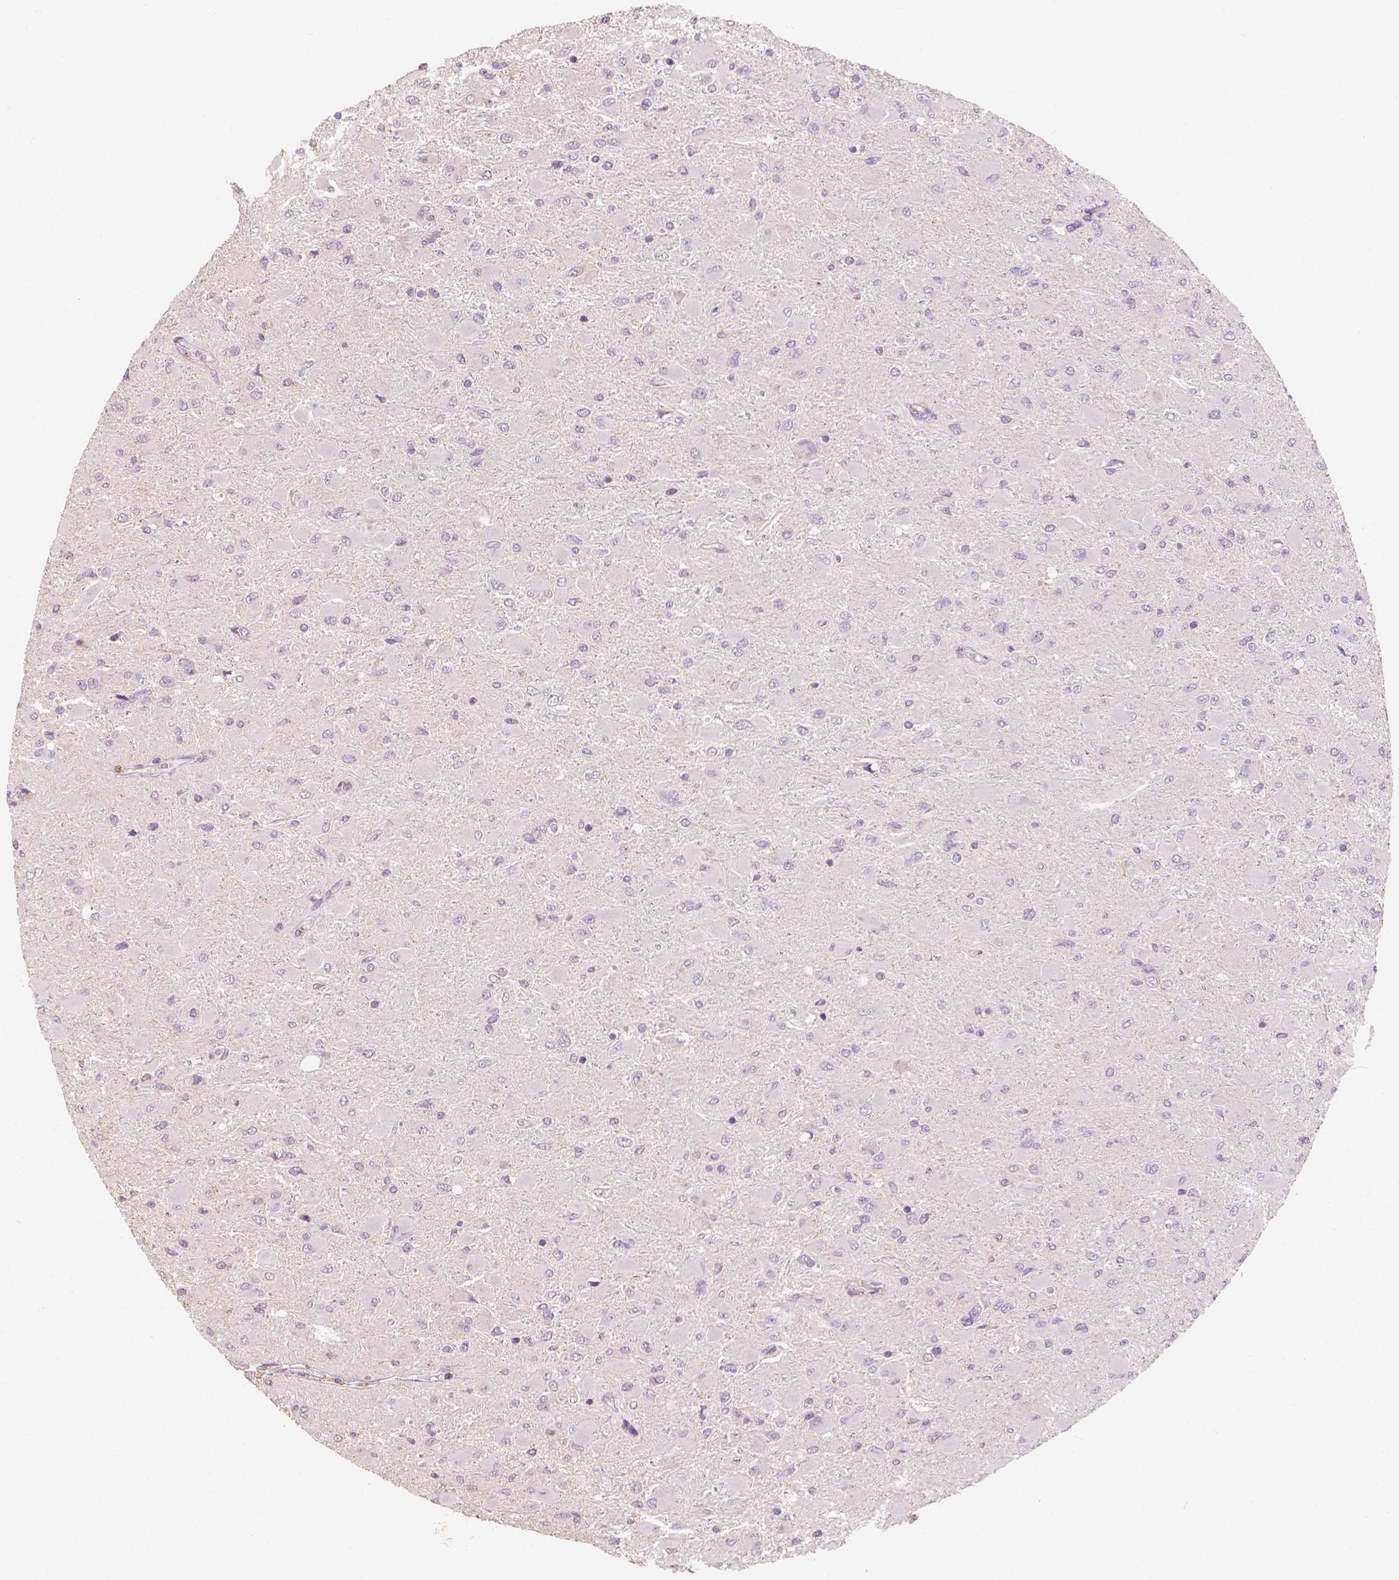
{"staining": {"intensity": "negative", "quantity": "none", "location": "none"}, "tissue": "glioma", "cell_type": "Tumor cells", "image_type": "cancer", "snomed": [{"axis": "morphology", "description": "Glioma, malignant, High grade"}, {"axis": "topography", "description": "Cerebral cortex"}], "caption": "High magnification brightfield microscopy of malignant glioma (high-grade) stained with DAB (brown) and counterstained with hematoxylin (blue): tumor cells show no significant positivity.", "gene": "CHPT1", "patient": {"sex": "female", "age": 36}}